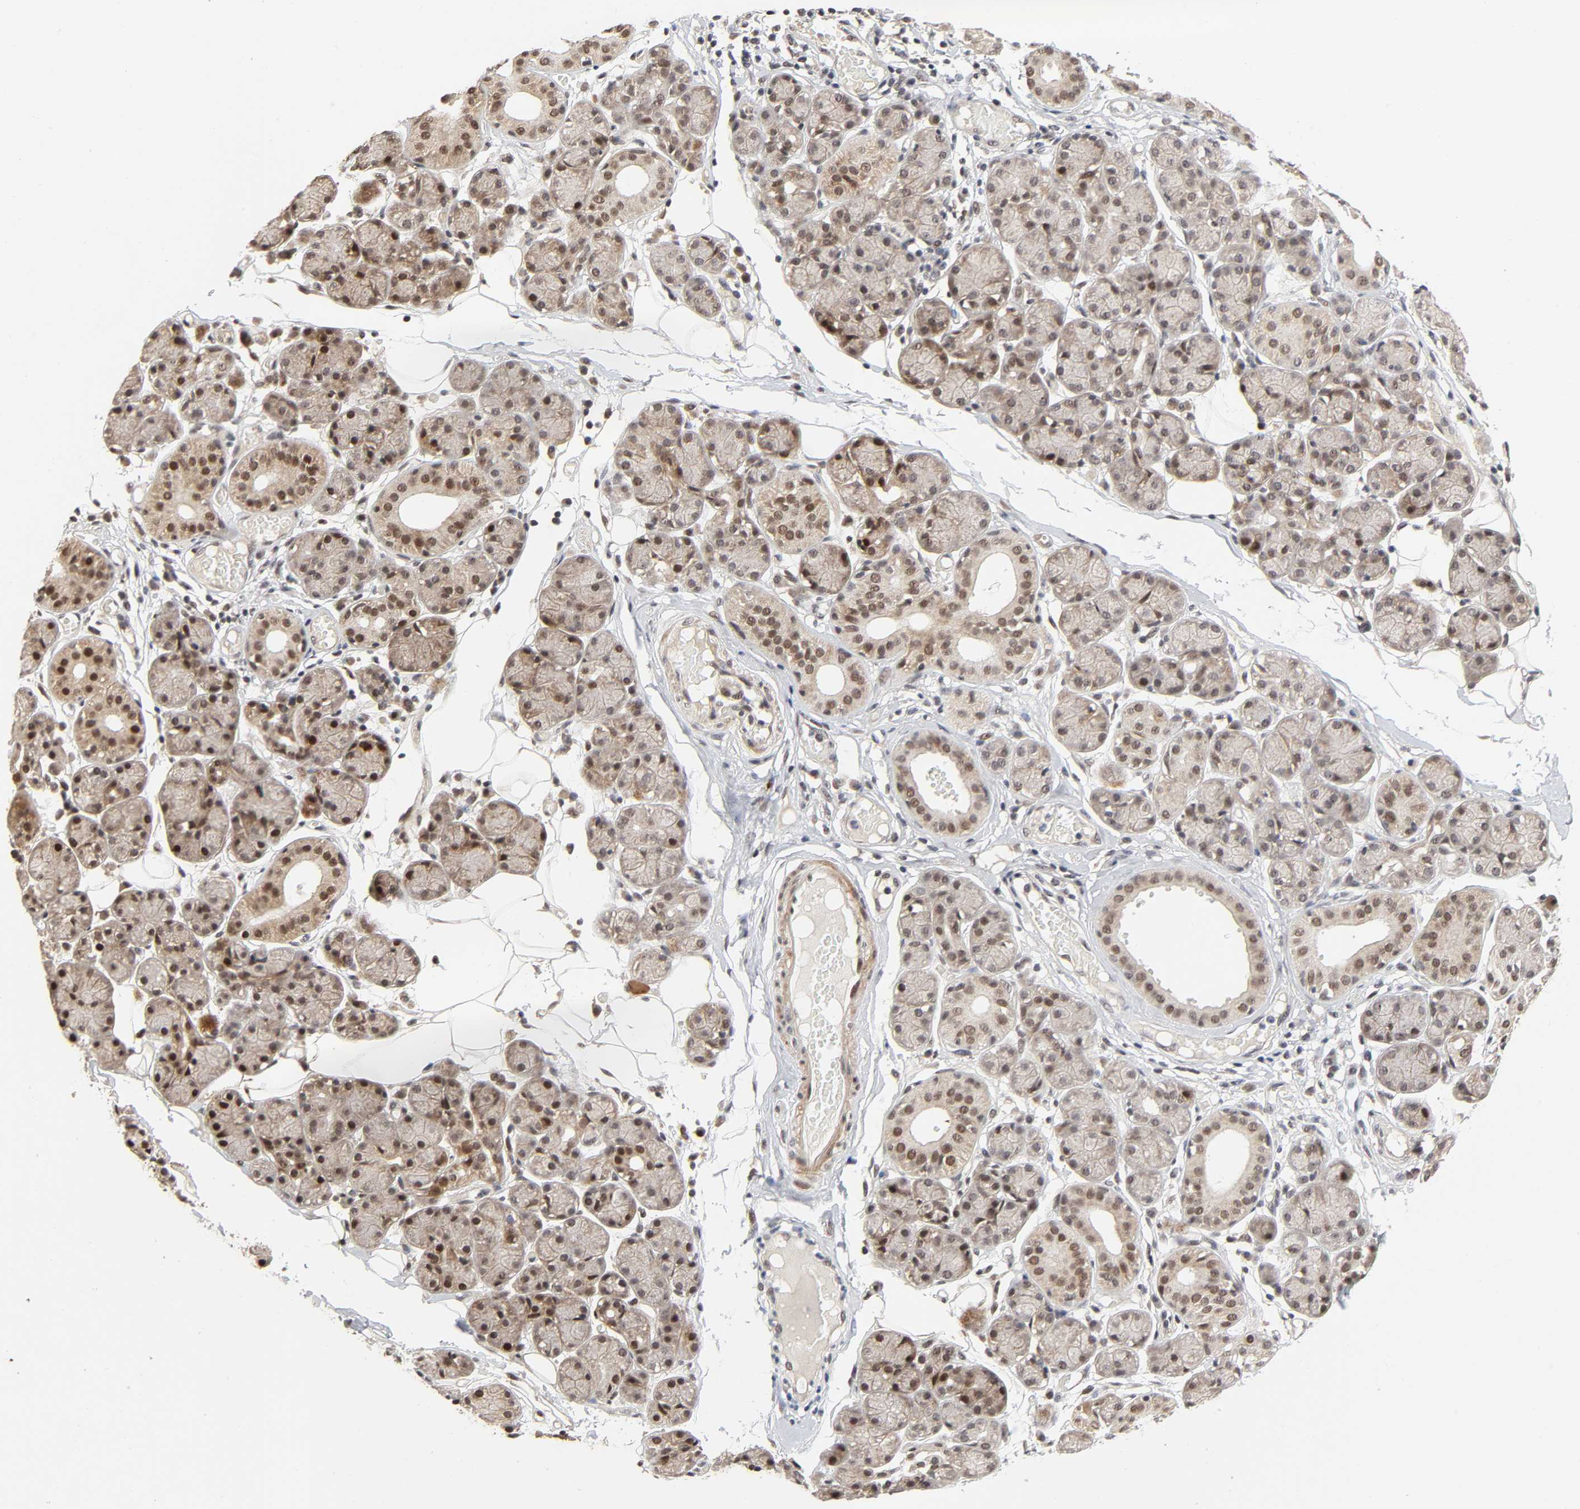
{"staining": {"intensity": "moderate", "quantity": ">75%", "location": "cytoplasmic/membranous,nuclear"}, "tissue": "salivary gland", "cell_type": "Glandular cells", "image_type": "normal", "snomed": [{"axis": "morphology", "description": "Normal tissue, NOS"}, {"axis": "topography", "description": "Salivary gland"}], "caption": "Benign salivary gland shows moderate cytoplasmic/membranous,nuclear positivity in approximately >75% of glandular cells, visualized by immunohistochemistry.", "gene": "ZKSCAN8", "patient": {"sex": "male", "age": 54}}